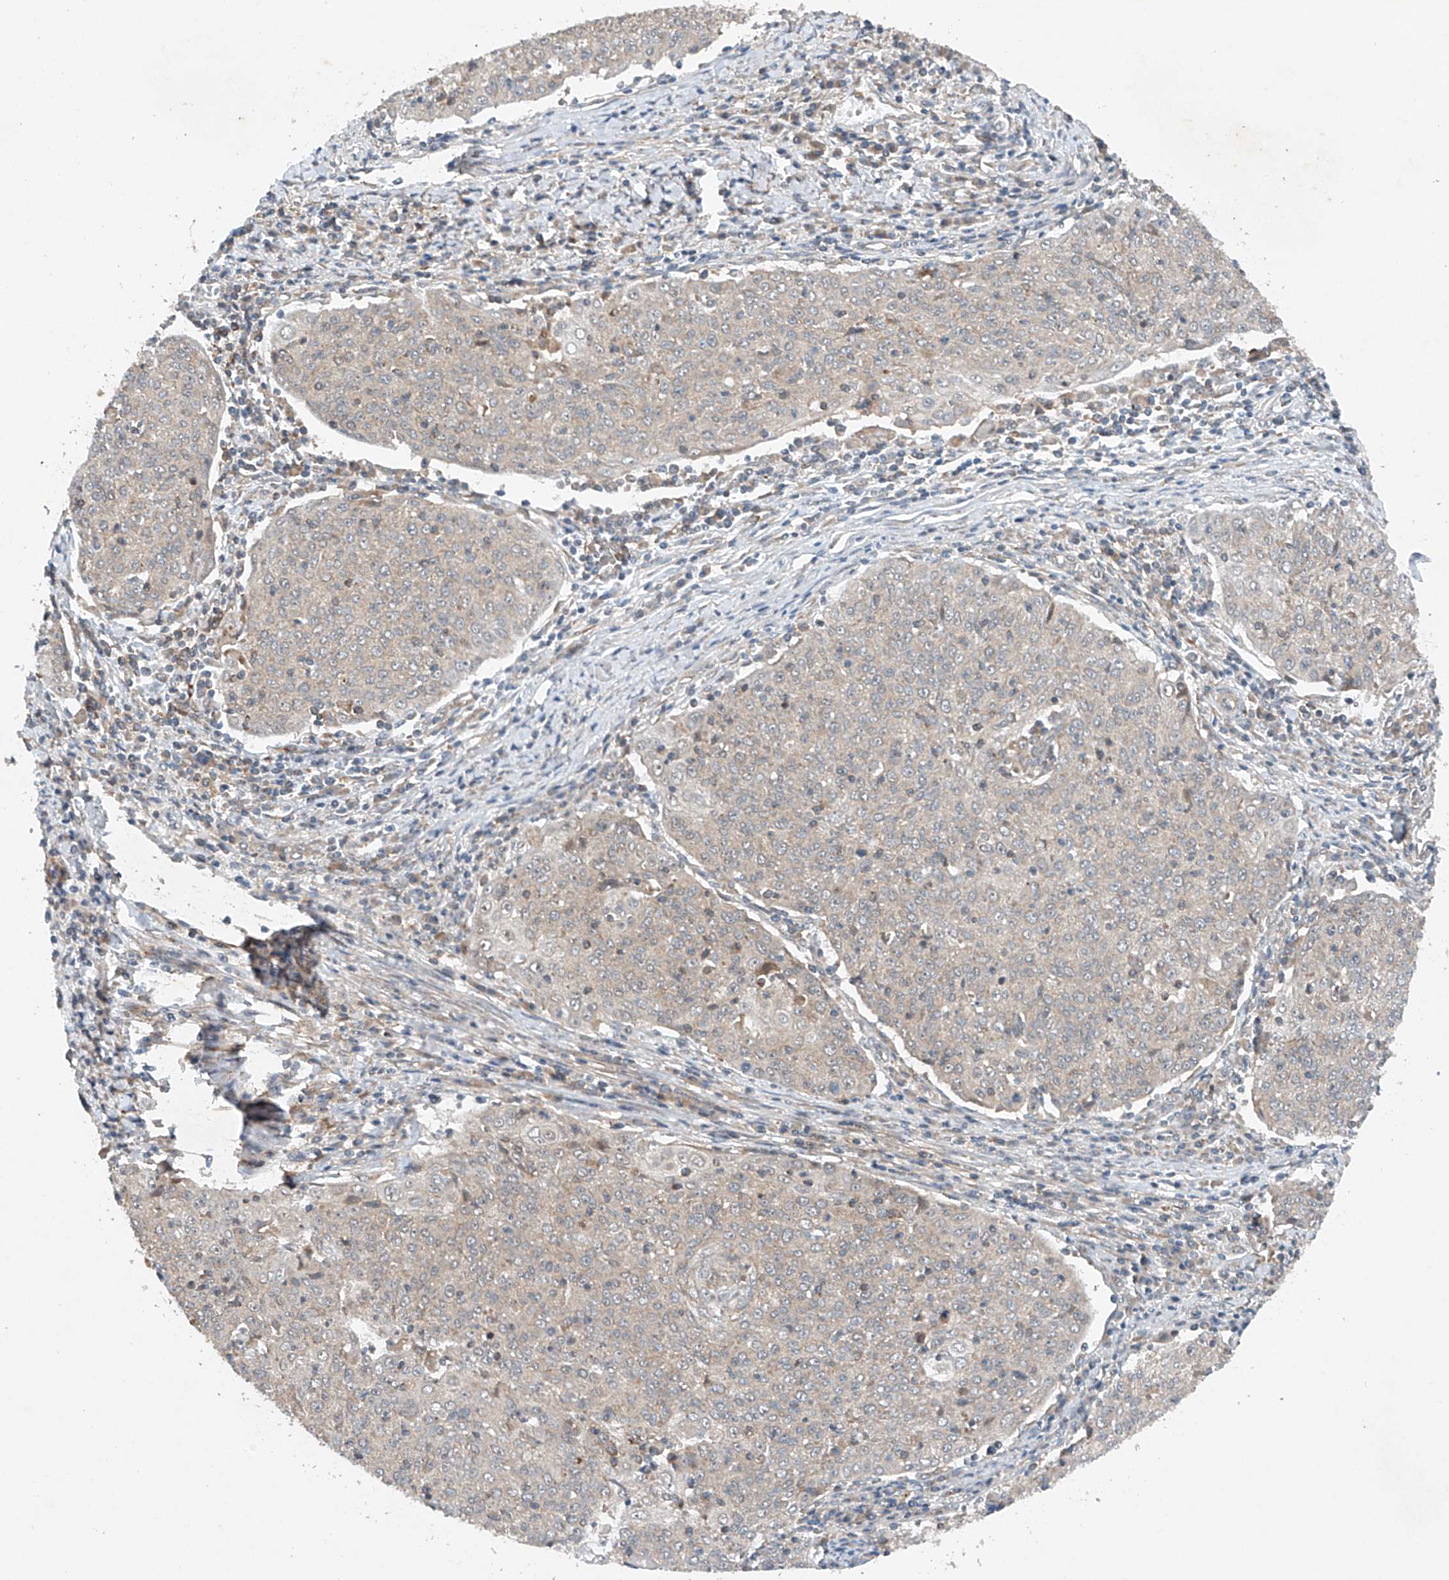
{"staining": {"intensity": "negative", "quantity": "none", "location": "none"}, "tissue": "cervical cancer", "cell_type": "Tumor cells", "image_type": "cancer", "snomed": [{"axis": "morphology", "description": "Squamous cell carcinoma, NOS"}, {"axis": "topography", "description": "Cervix"}], "caption": "A histopathology image of human cervical cancer is negative for staining in tumor cells.", "gene": "CEP85L", "patient": {"sex": "female", "age": 48}}